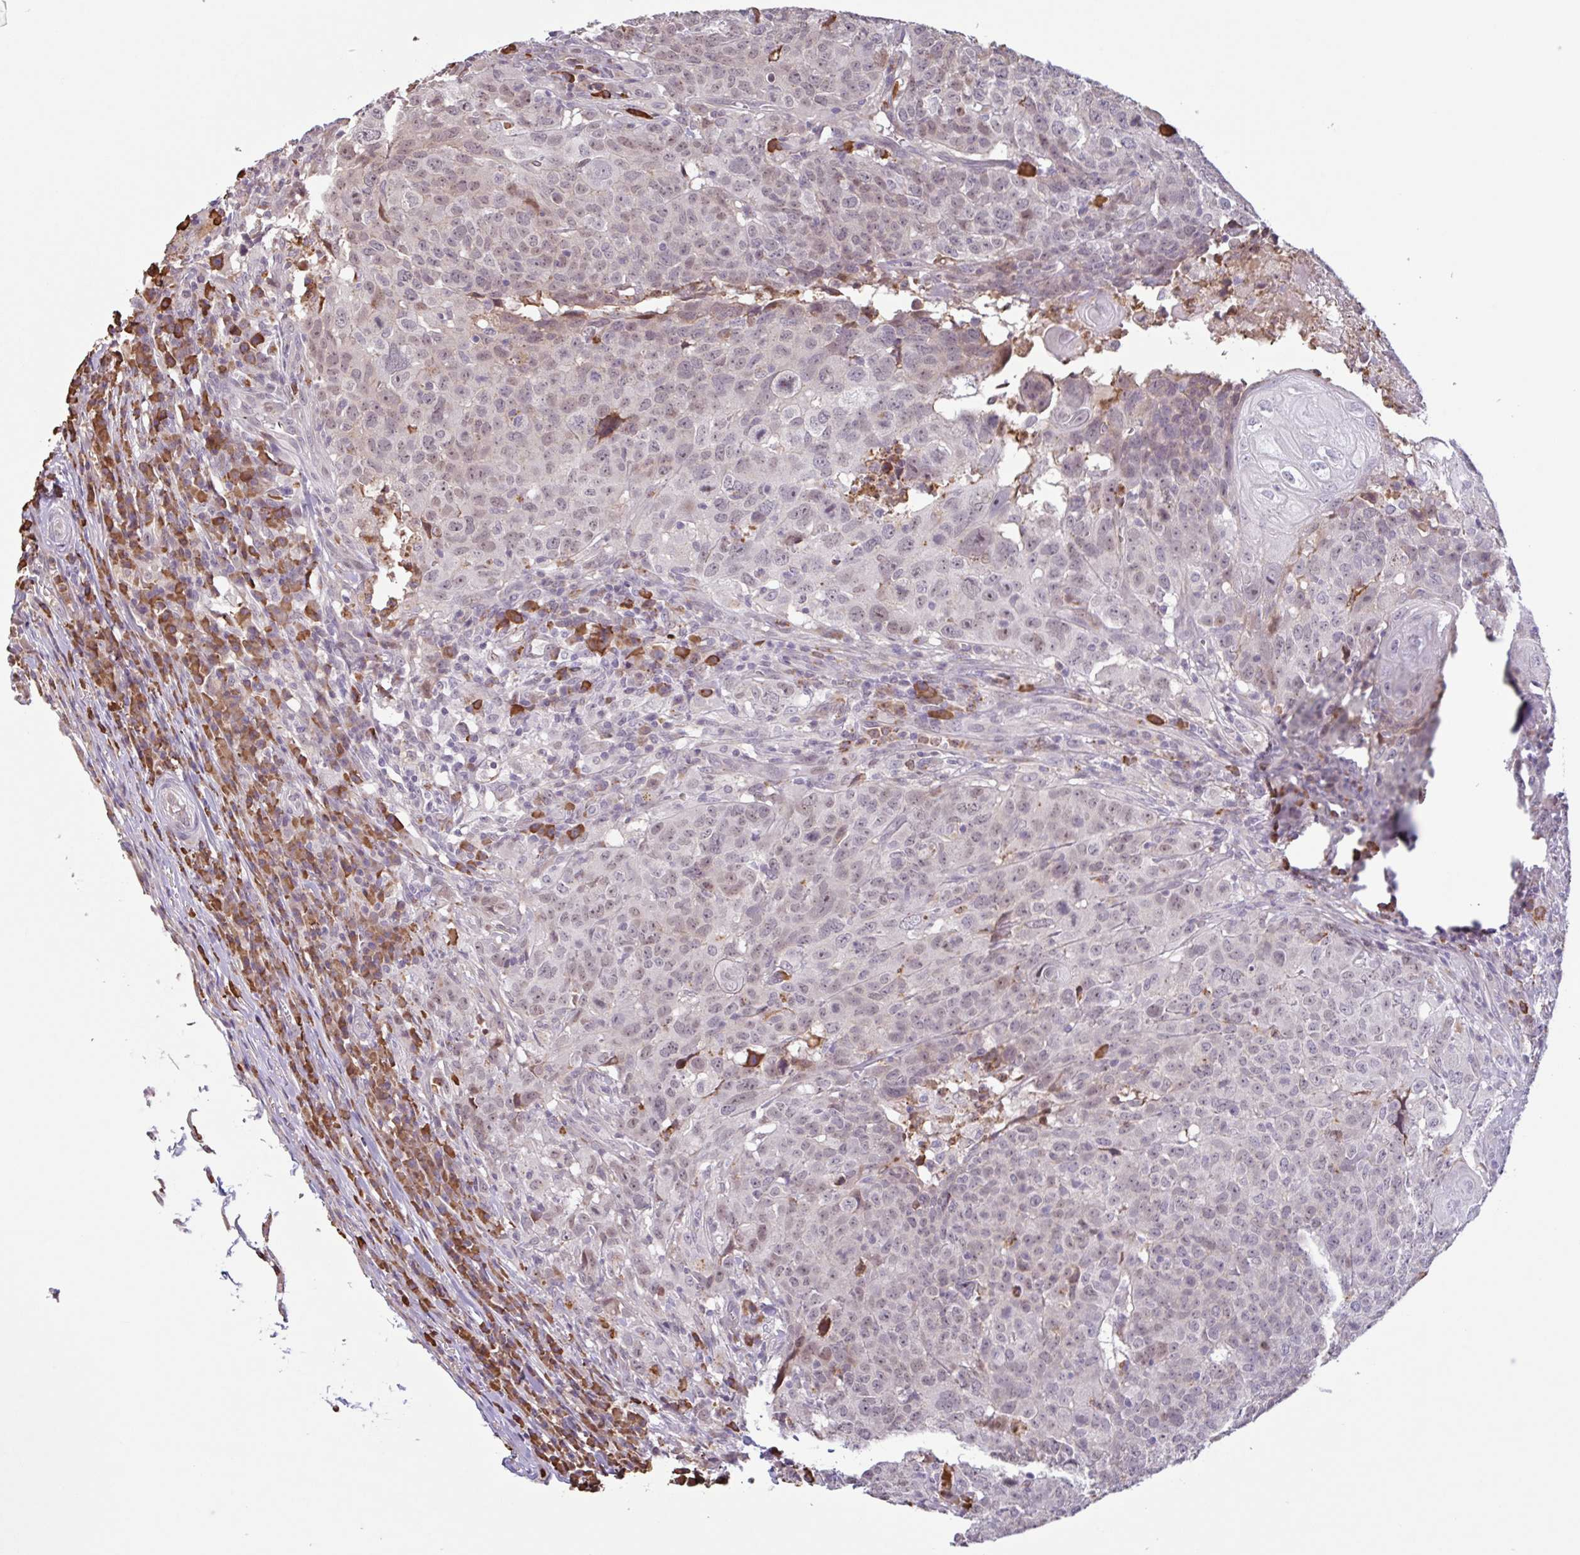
{"staining": {"intensity": "weak", "quantity": "25%-75%", "location": "nuclear"}, "tissue": "head and neck cancer", "cell_type": "Tumor cells", "image_type": "cancer", "snomed": [{"axis": "morphology", "description": "Normal tissue, NOS"}, {"axis": "morphology", "description": "Squamous cell carcinoma, NOS"}, {"axis": "topography", "description": "Skeletal muscle"}, {"axis": "topography", "description": "Vascular tissue"}, {"axis": "topography", "description": "Peripheral nerve tissue"}, {"axis": "topography", "description": "Head-Neck"}], "caption": "Squamous cell carcinoma (head and neck) stained with immunohistochemistry shows weak nuclear staining in approximately 25%-75% of tumor cells.", "gene": "TAF1D", "patient": {"sex": "male", "age": 66}}